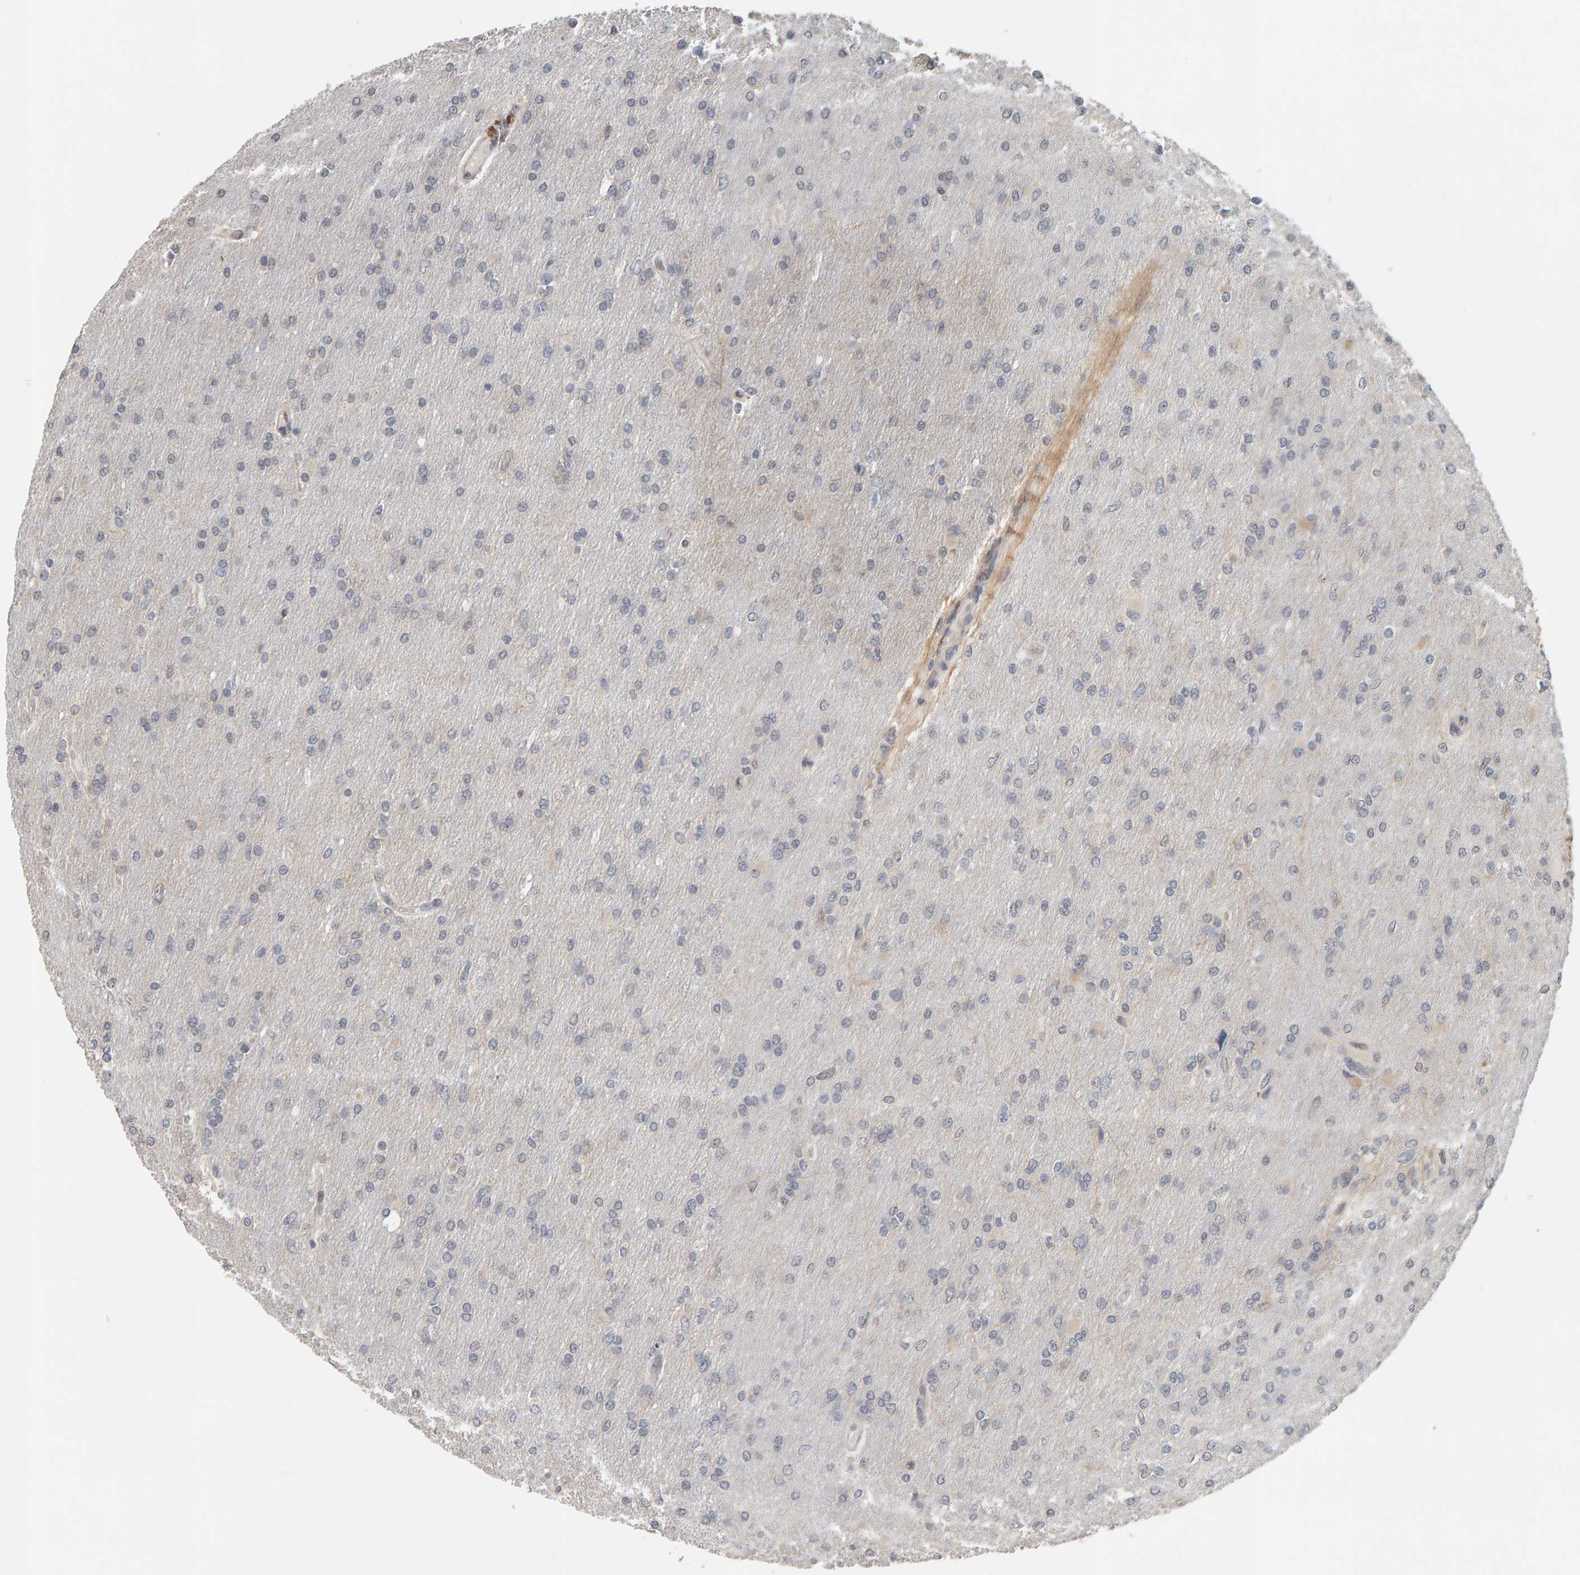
{"staining": {"intensity": "negative", "quantity": "none", "location": "none"}, "tissue": "glioma", "cell_type": "Tumor cells", "image_type": "cancer", "snomed": [{"axis": "morphology", "description": "Glioma, malignant, High grade"}, {"axis": "topography", "description": "Cerebral cortex"}], "caption": "This is an immunohistochemistry (IHC) micrograph of human glioma. There is no positivity in tumor cells.", "gene": "TEFM", "patient": {"sex": "female", "age": 36}}